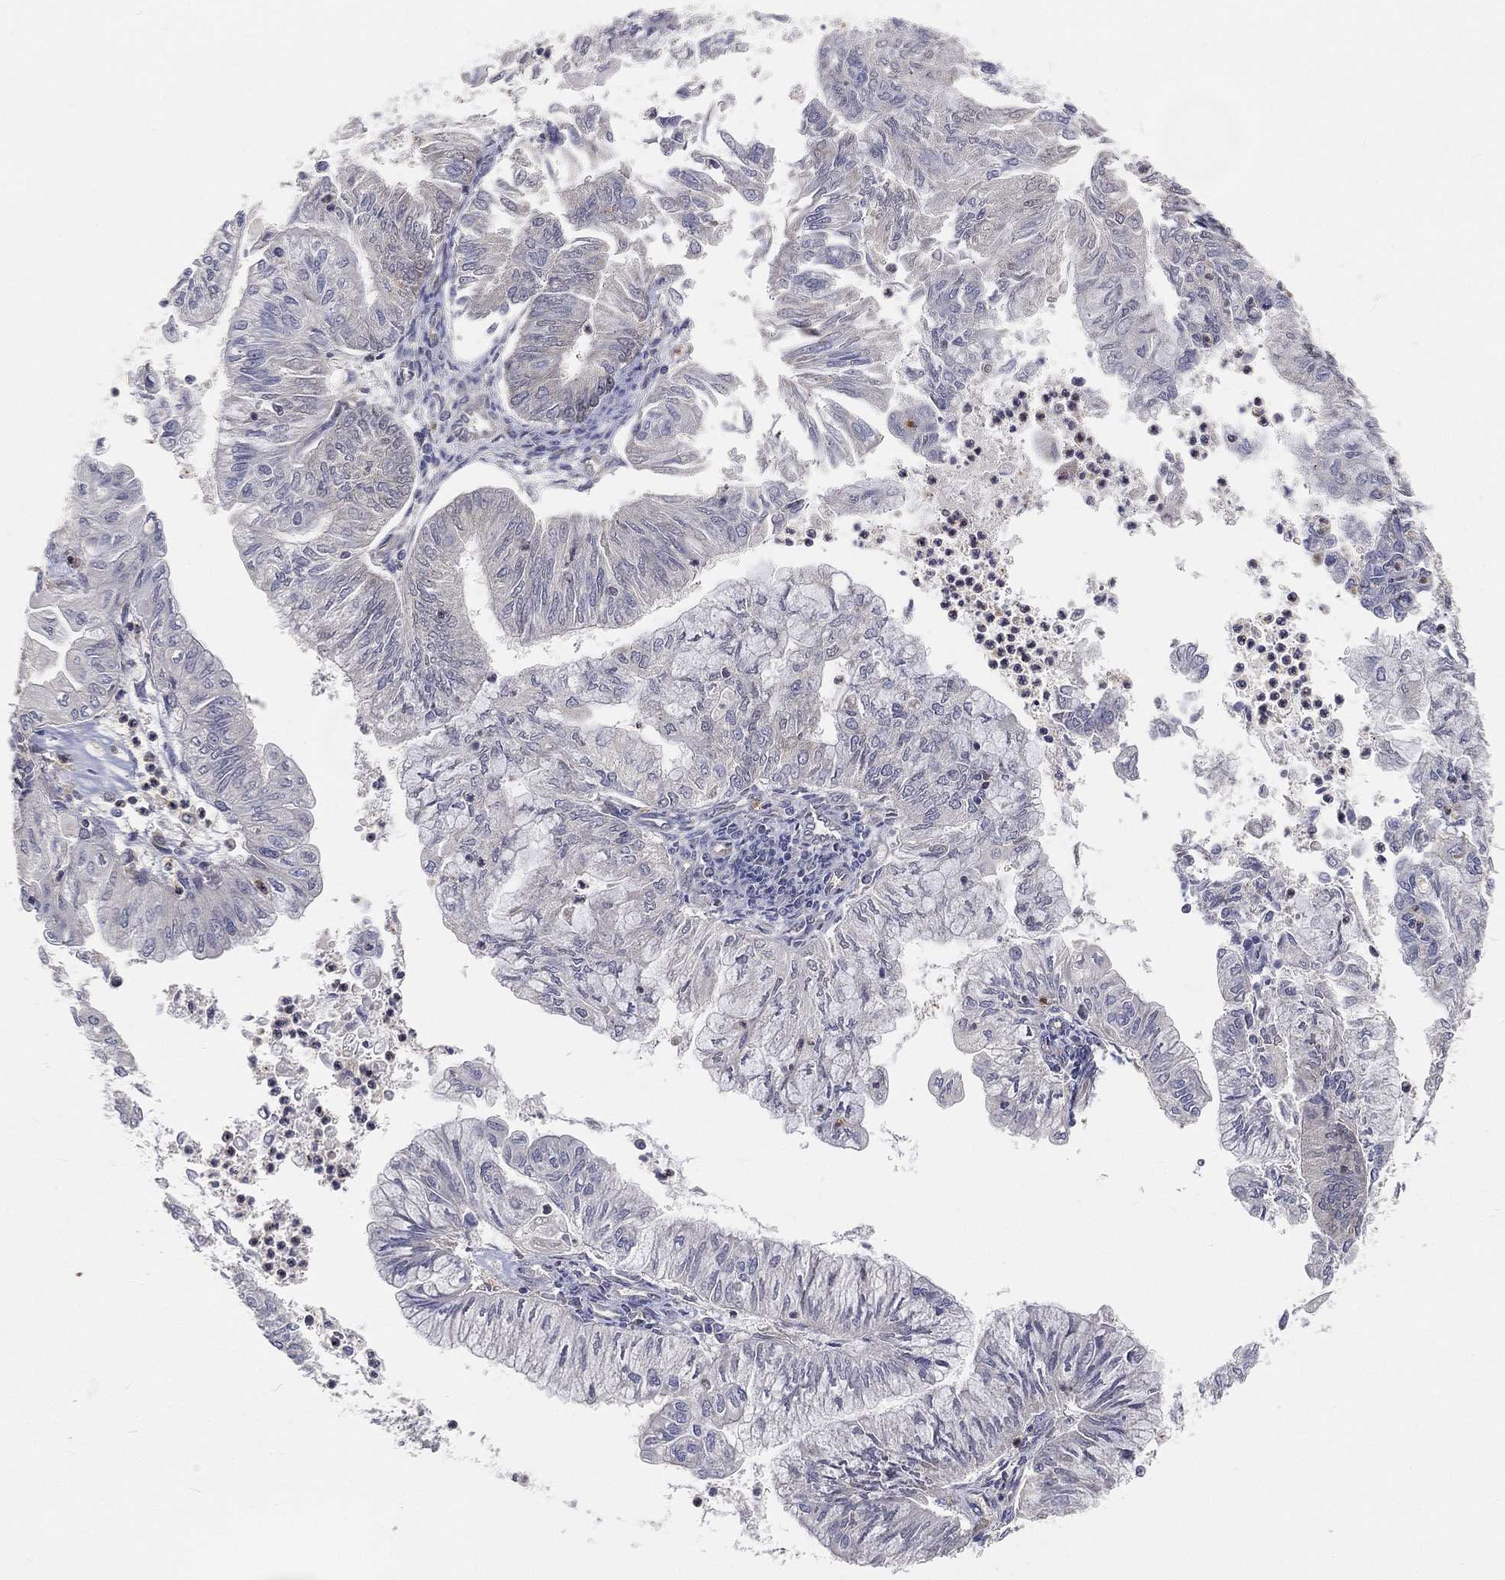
{"staining": {"intensity": "negative", "quantity": "none", "location": "none"}, "tissue": "endometrial cancer", "cell_type": "Tumor cells", "image_type": "cancer", "snomed": [{"axis": "morphology", "description": "Adenocarcinoma, NOS"}, {"axis": "topography", "description": "Endometrium"}], "caption": "Human endometrial adenocarcinoma stained for a protein using immunohistochemistry (IHC) shows no expression in tumor cells.", "gene": "MAPK1", "patient": {"sex": "female", "age": 59}}